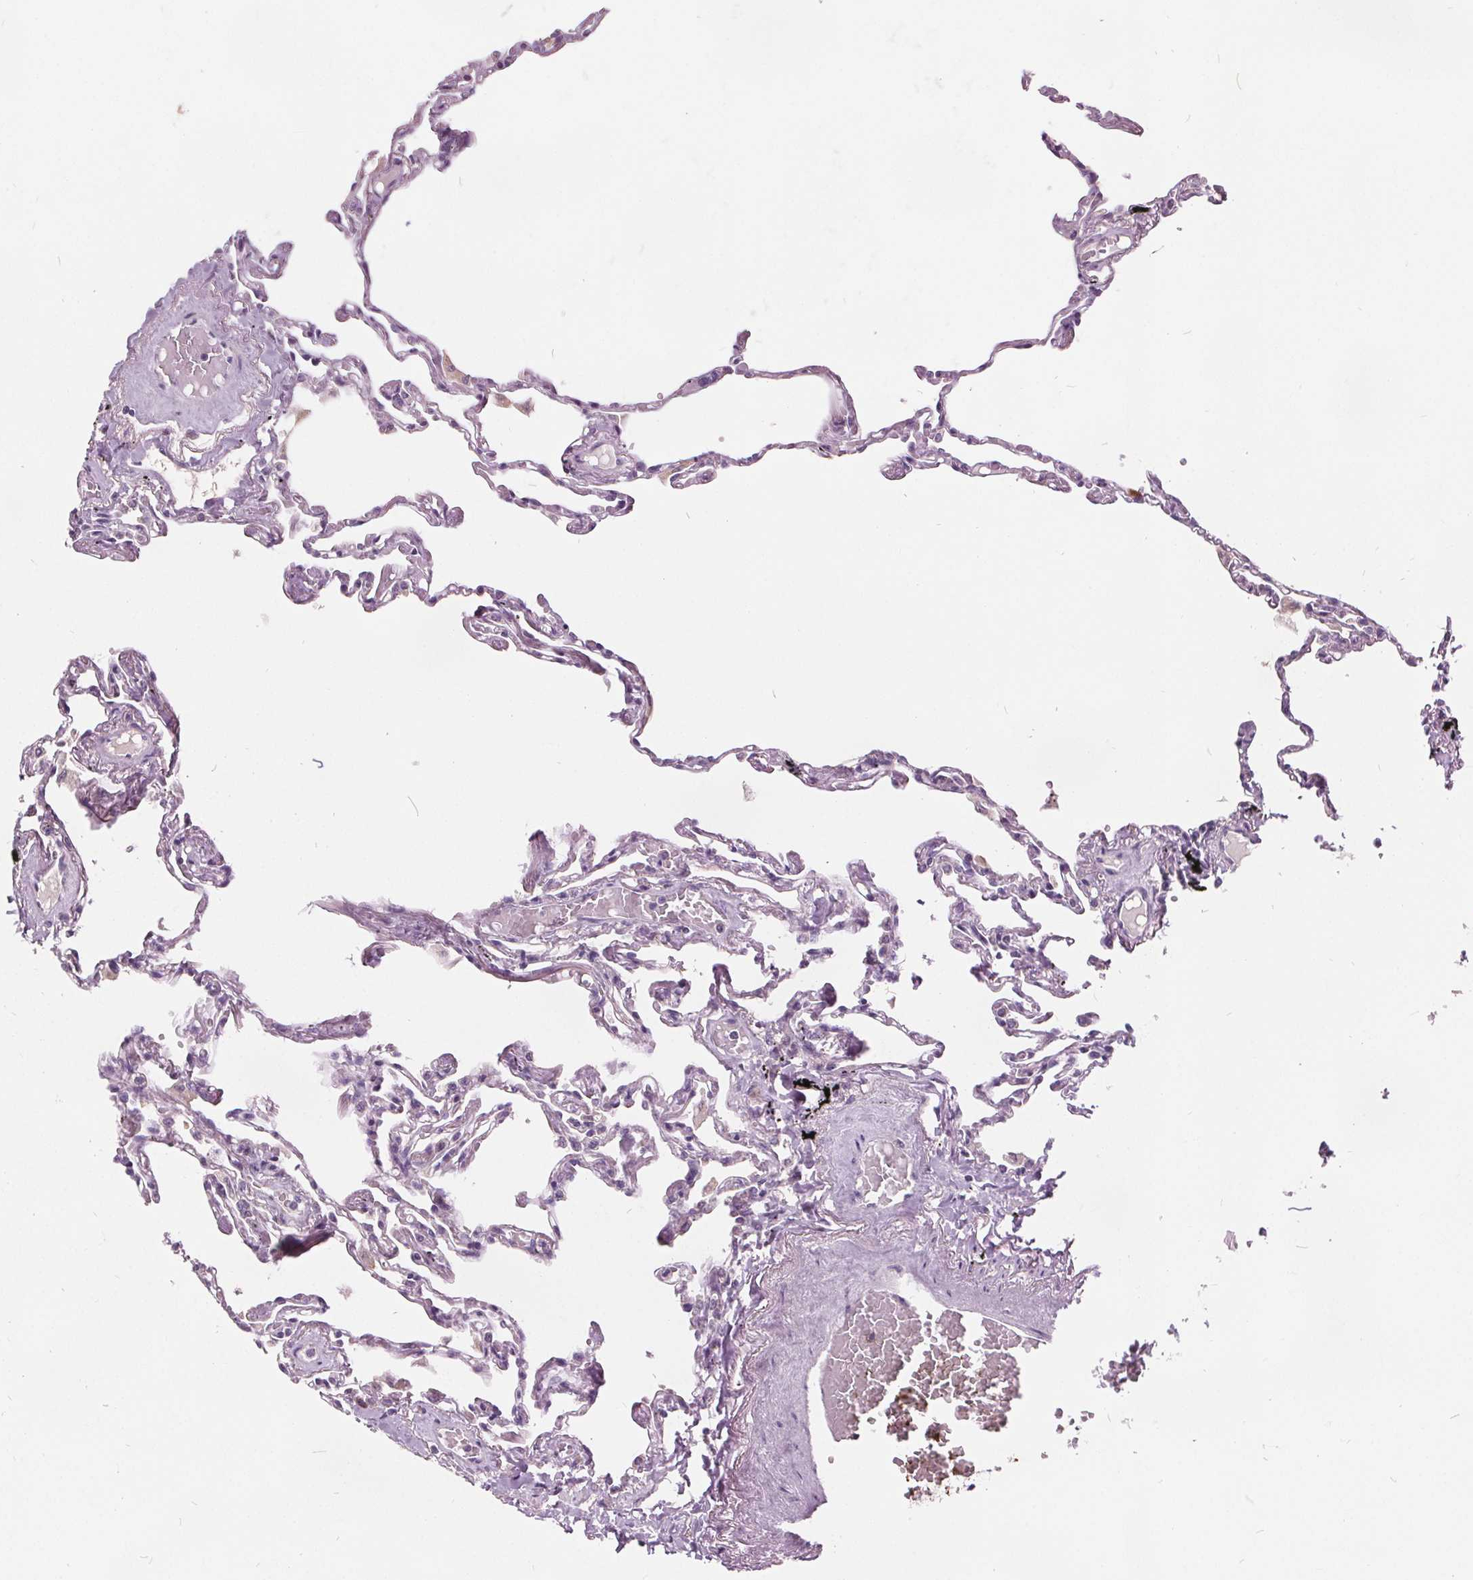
{"staining": {"intensity": "negative", "quantity": "none", "location": "none"}, "tissue": "lung", "cell_type": "Alveolar cells", "image_type": "normal", "snomed": [{"axis": "morphology", "description": "Normal tissue, NOS"}, {"axis": "topography", "description": "Lung"}], "caption": "DAB immunohistochemical staining of unremarkable human lung shows no significant positivity in alveolar cells. The staining is performed using DAB (3,3'-diaminobenzidine) brown chromogen with nuclei counter-stained in using hematoxylin.", "gene": "ACOX2", "patient": {"sex": "female", "age": 67}}